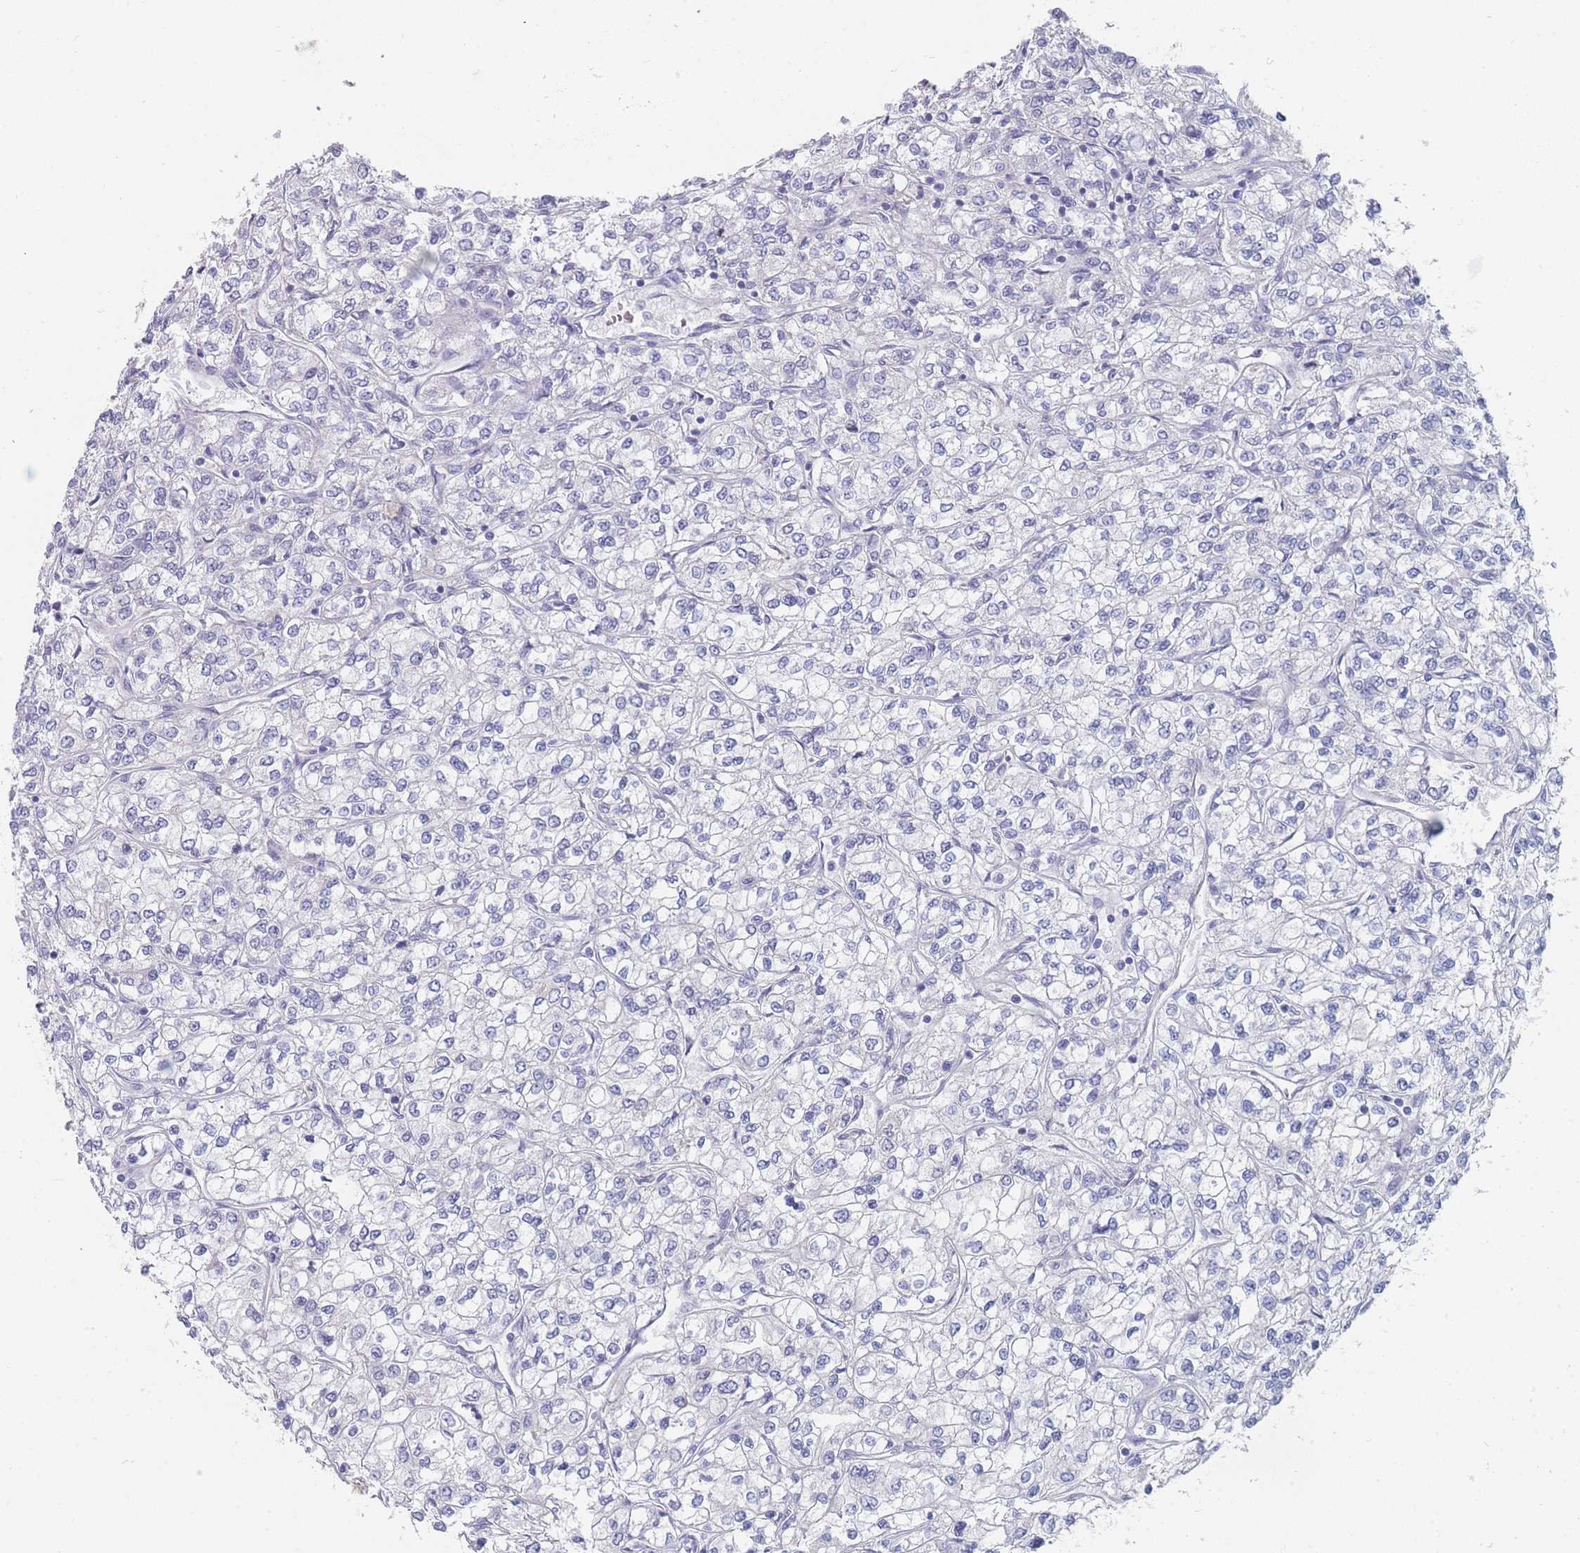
{"staining": {"intensity": "negative", "quantity": "none", "location": "none"}, "tissue": "renal cancer", "cell_type": "Tumor cells", "image_type": "cancer", "snomed": [{"axis": "morphology", "description": "Adenocarcinoma, NOS"}, {"axis": "topography", "description": "Kidney"}], "caption": "Protein analysis of renal cancer (adenocarcinoma) demonstrates no significant staining in tumor cells. The staining was performed using DAB (3,3'-diaminobenzidine) to visualize the protein expression in brown, while the nuclei were stained in blue with hematoxylin (Magnification: 20x).", "gene": "RNF8", "patient": {"sex": "male", "age": 80}}